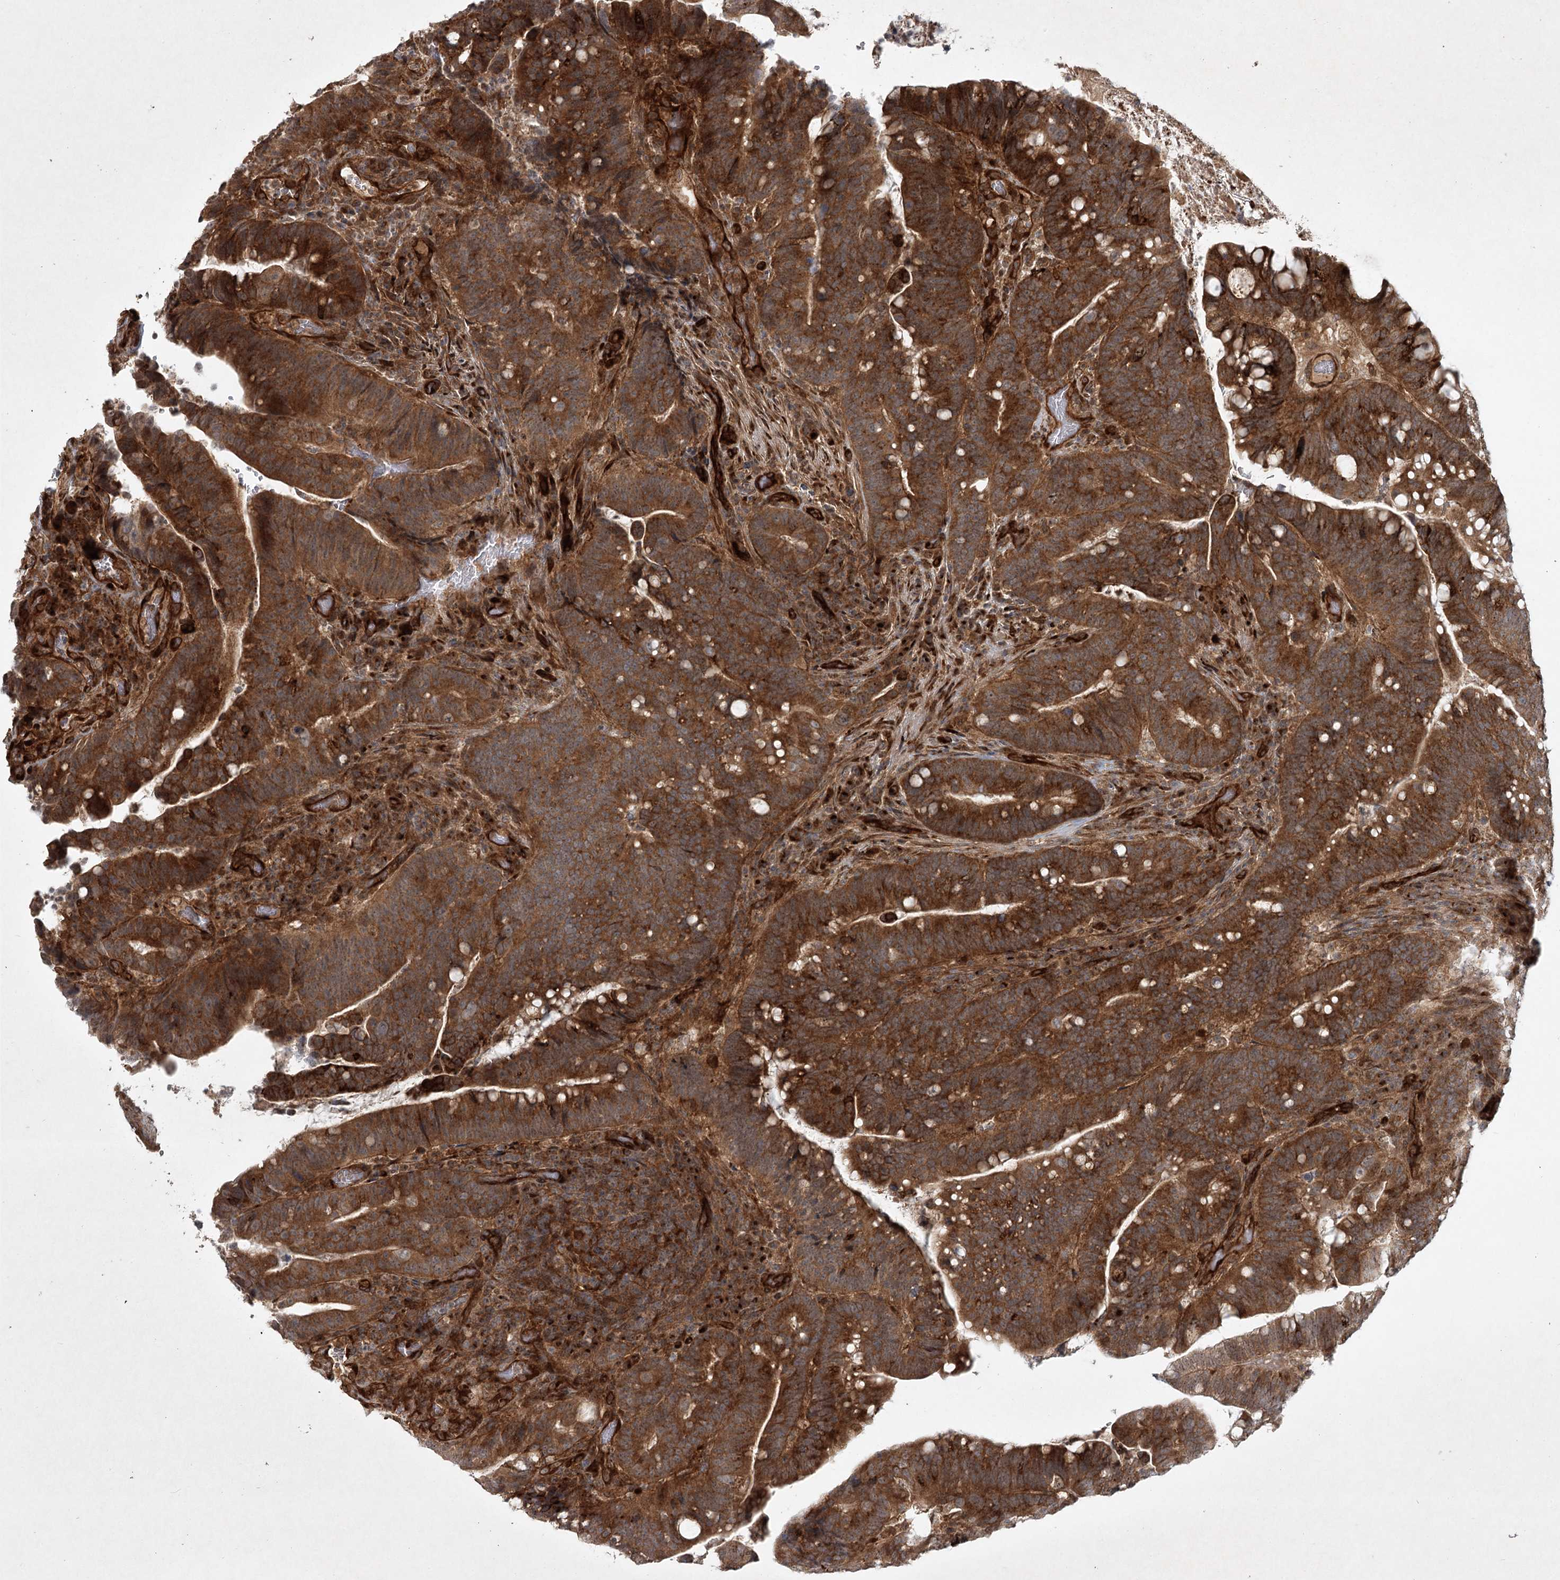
{"staining": {"intensity": "strong", "quantity": ">75%", "location": "cytoplasmic/membranous"}, "tissue": "colorectal cancer", "cell_type": "Tumor cells", "image_type": "cancer", "snomed": [{"axis": "morphology", "description": "Adenocarcinoma, NOS"}, {"axis": "topography", "description": "Colon"}], "caption": "Human adenocarcinoma (colorectal) stained for a protein (brown) demonstrates strong cytoplasmic/membranous positive staining in about >75% of tumor cells.", "gene": "ARHGAP31", "patient": {"sex": "female", "age": 66}}